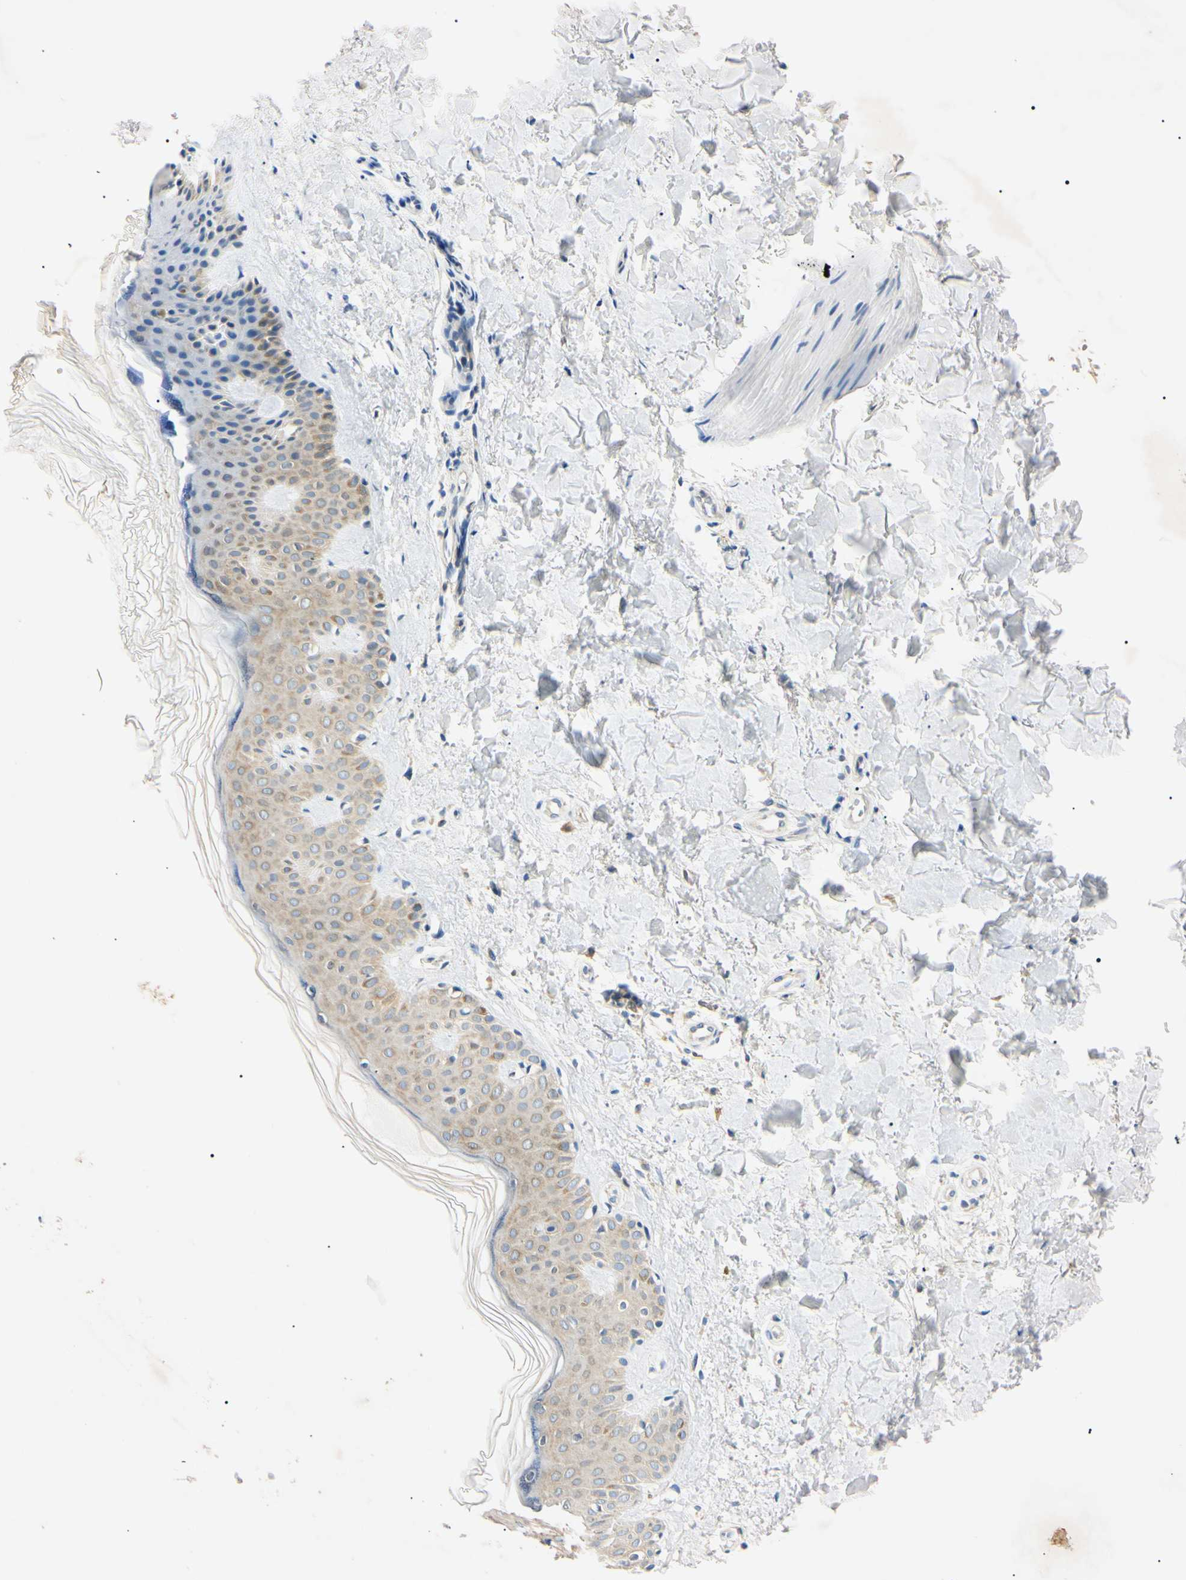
{"staining": {"intensity": "negative", "quantity": "none", "location": "none"}, "tissue": "skin", "cell_type": "Fibroblasts", "image_type": "normal", "snomed": [{"axis": "morphology", "description": "Normal tissue, NOS"}, {"axis": "topography", "description": "Skin"}], "caption": "The histopathology image shows no staining of fibroblasts in benign skin. (DAB IHC with hematoxylin counter stain).", "gene": "DNAJB12", "patient": {"sex": "male", "age": 67}}